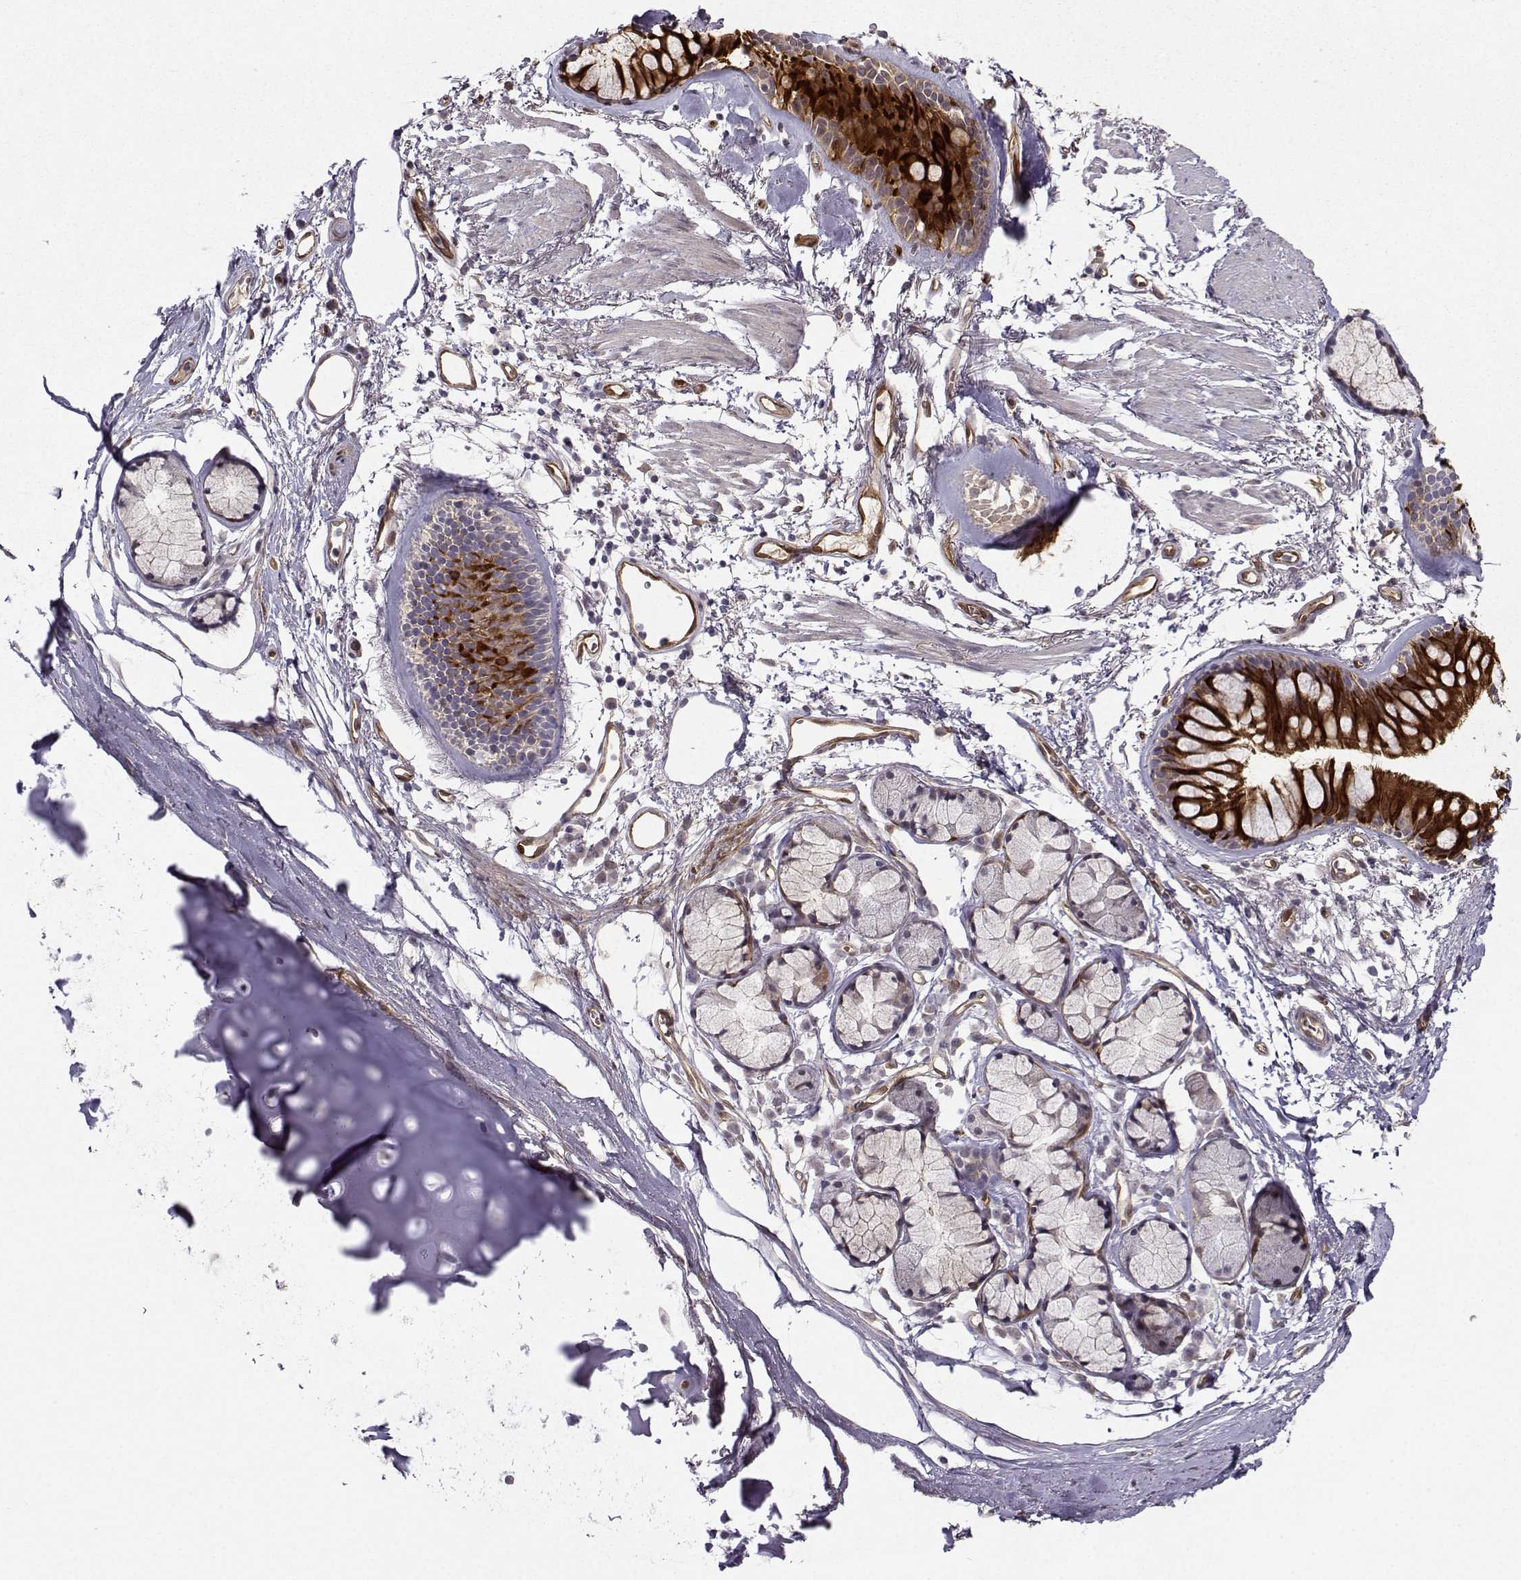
{"staining": {"intensity": "strong", "quantity": "<25%", "location": "cytoplasmic/membranous"}, "tissue": "bronchus", "cell_type": "Respiratory epithelial cells", "image_type": "normal", "snomed": [{"axis": "morphology", "description": "Normal tissue, NOS"}, {"axis": "morphology", "description": "Squamous cell carcinoma, NOS"}, {"axis": "topography", "description": "Cartilage tissue"}, {"axis": "topography", "description": "Bronchus"}], "caption": "This photomicrograph shows immunohistochemistry staining of unremarkable bronchus, with medium strong cytoplasmic/membranous staining in about <25% of respiratory epithelial cells.", "gene": "NQO1", "patient": {"sex": "male", "age": 72}}